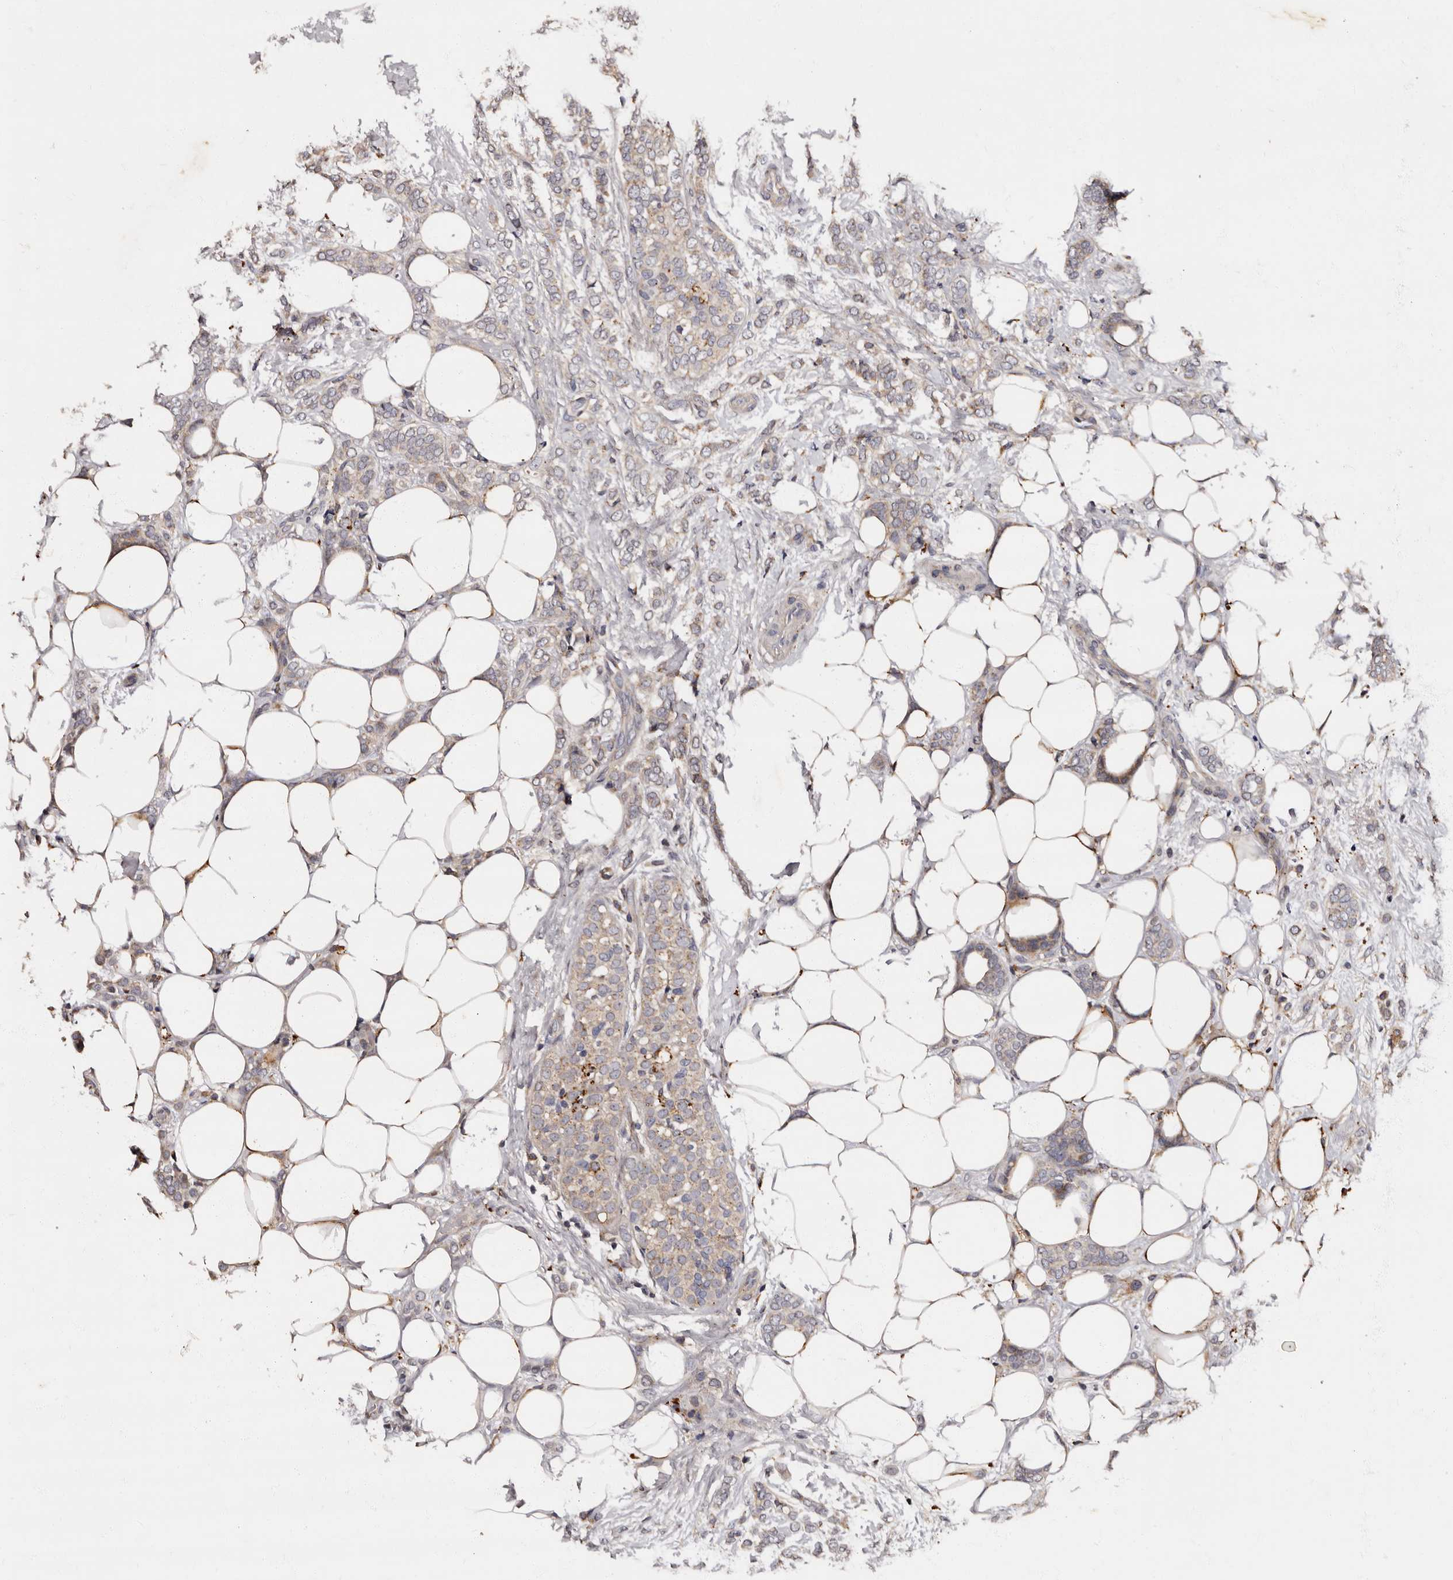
{"staining": {"intensity": "weak", "quantity": "<25%", "location": "cytoplasmic/membranous"}, "tissue": "breast cancer", "cell_type": "Tumor cells", "image_type": "cancer", "snomed": [{"axis": "morphology", "description": "Lobular carcinoma"}, {"axis": "topography", "description": "Breast"}], "caption": "High power microscopy histopathology image of an immunohistochemistry (IHC) micrograph of breast cancer (lobular carcinoma), revealing no significant positivity in tumor cells. (DAB (3,3'-diaminobenzidine) immunohistochemistry (IHC) with hematoxylin counter stain).", "gene": "ADCK5", "patient": {"sex": "female", "age": 50}}